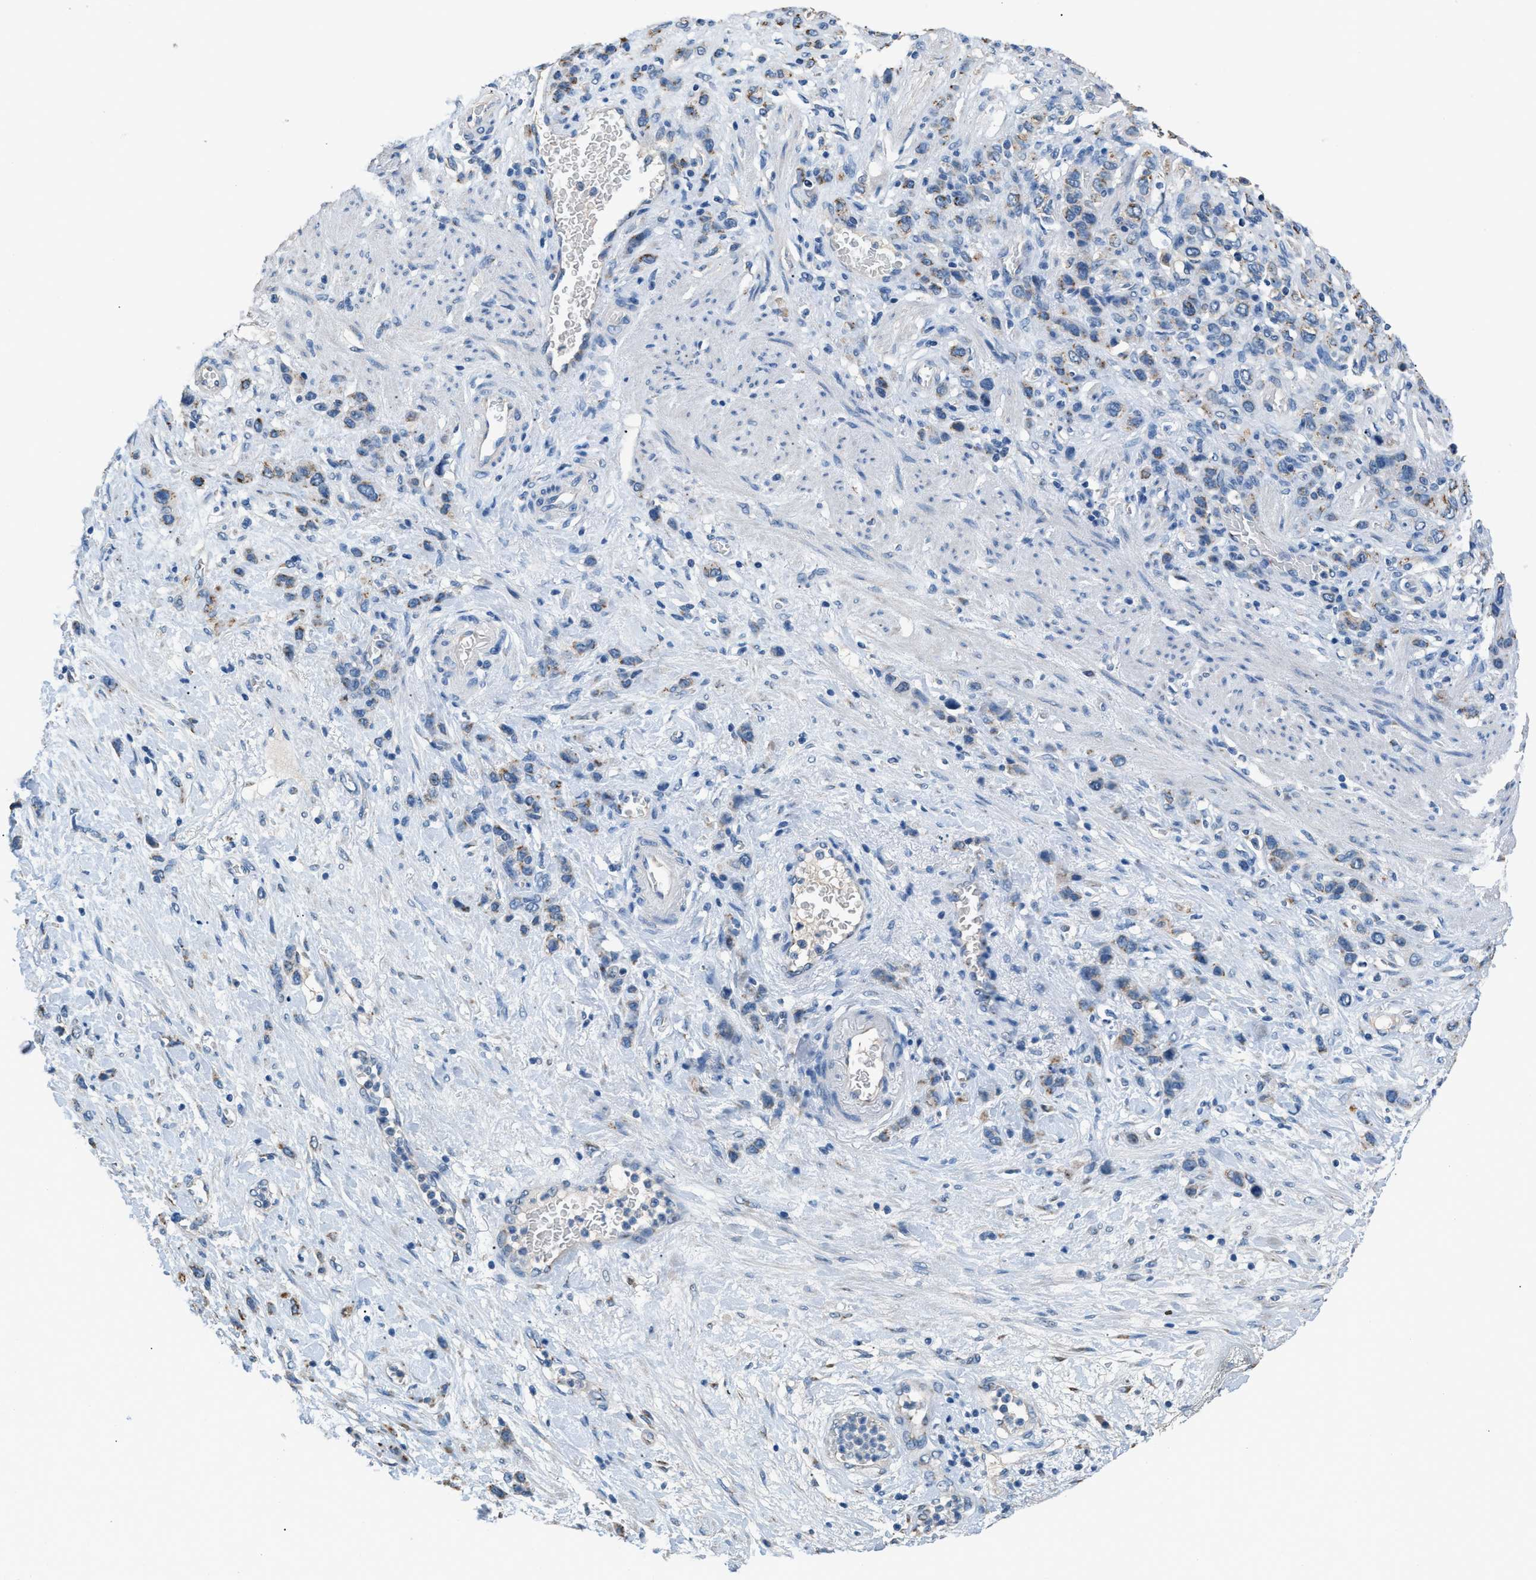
{"staining": {"intensity": "weak", "quantity": "25%-75%", "location": "cytoplasmic/membranous"}, "tissue": "stomach cancer", "cell_type": "Tumor cells", "image_type": "cancer", "snomed": [{"axis": "morphology", "description": "Adenocarcinoma, NOS"}, {"axis": "morphology", "description": "Adenocarcinoma, High grade"}, {"axis": "topography", "description": "Stomach, upper"}, {"axis": "topography", "description": "Stomach, lower"}], "caption": "Immunohistochemistry (DAB) staining of human stomach cancer (adenocarcinoma) exhibits weak cytoplasmic/membranous protein staining in approximately 25%-75% of tumor cells.", "gene": "GOLM1", "patient": {"sex": "female", "age": 65}}